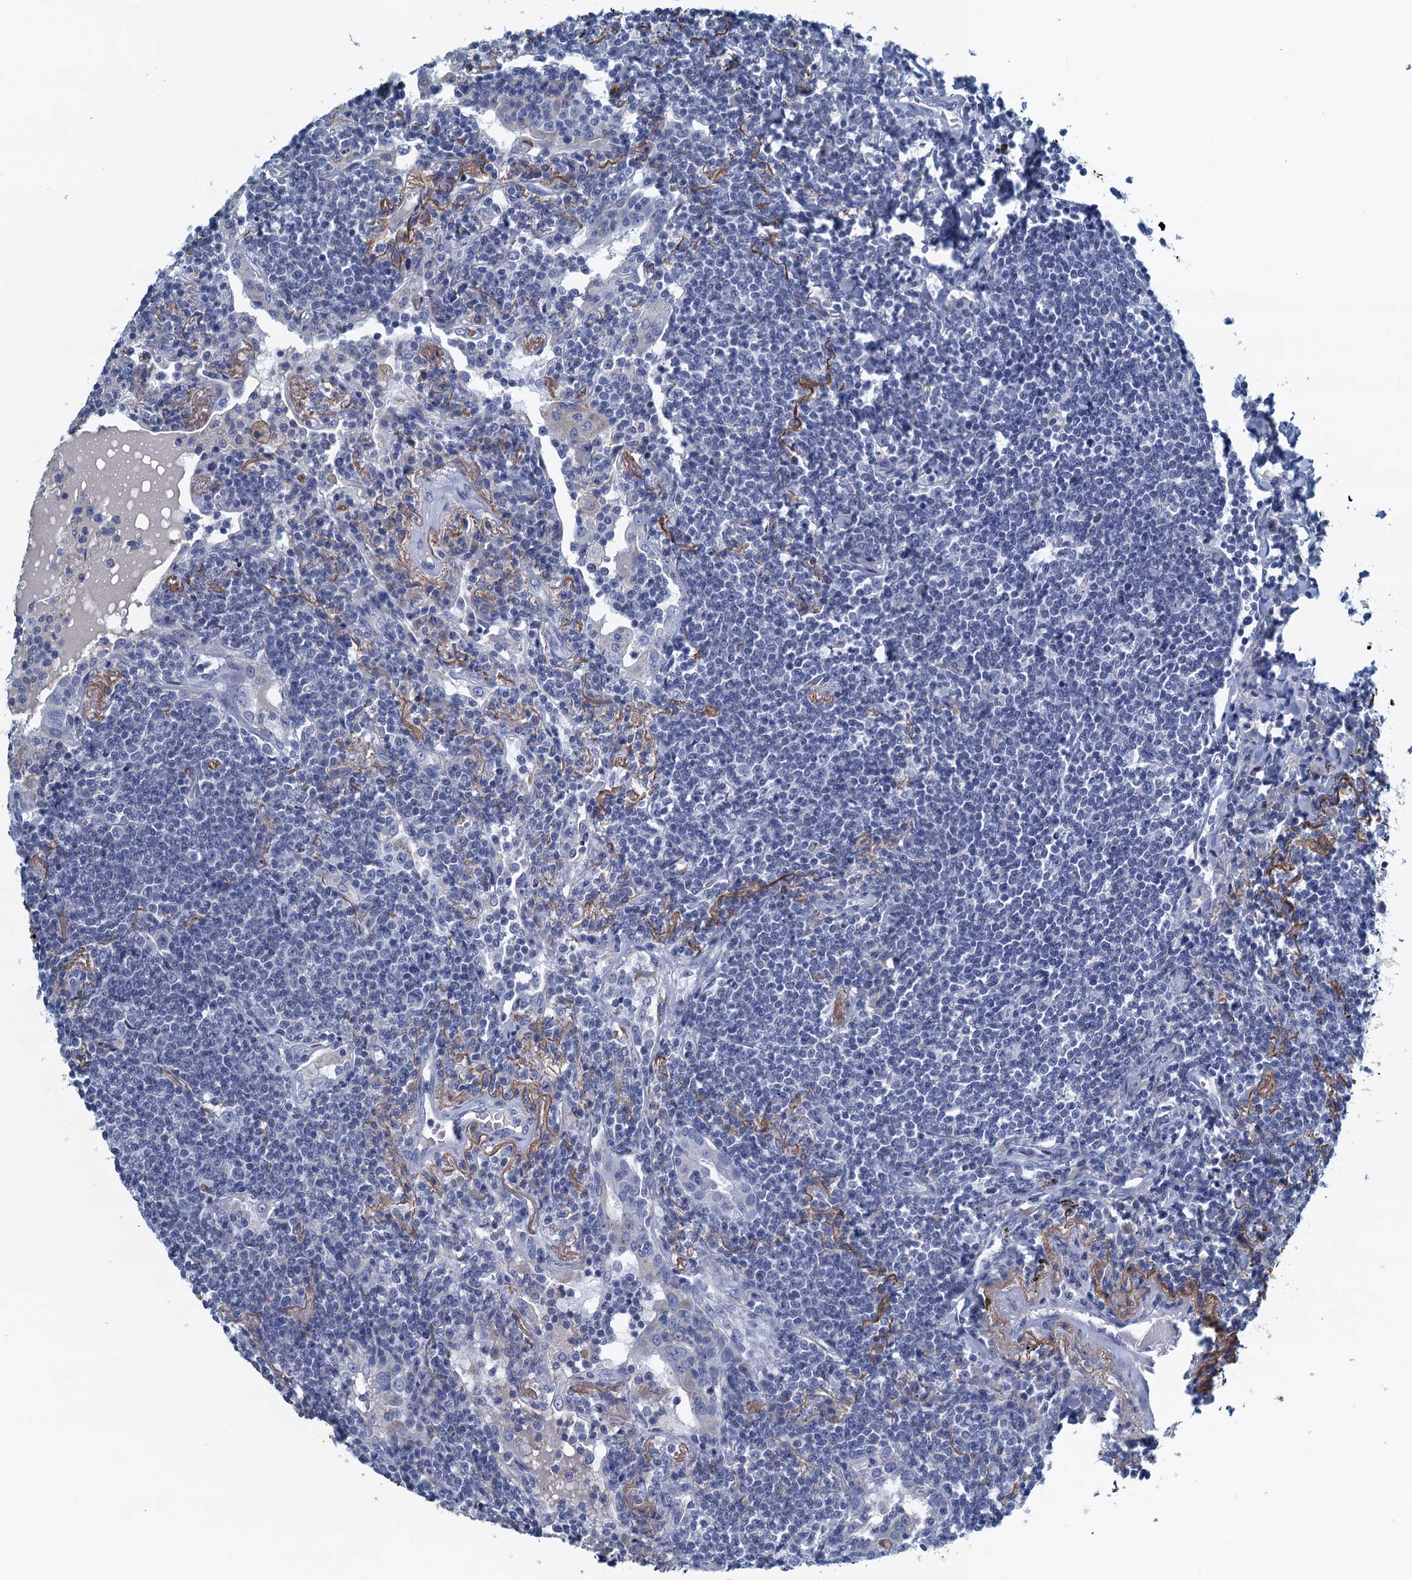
{"staining": {"intensity": "negative", "quantity": "none", "location": "none"}, "tissue": "lymphoma", "cell_type": "Tumor cells", "image_type": "cancer", "snomed": [{"axis": "morphology", "description": "Malignant lymphoma, non-Hodgkin's type, Low grade"}, {"axis": "topography", "description": "Lung"}], "caption": "This is a photomicrograph of immunohistochemistry (IHC) staining of malignant lymphoma, non-Hodgkin's type (low-grade), which shows no positivity in tumor cells.", "gene": "C10orf88", "patient": {"sex": "female", "age": 71}}